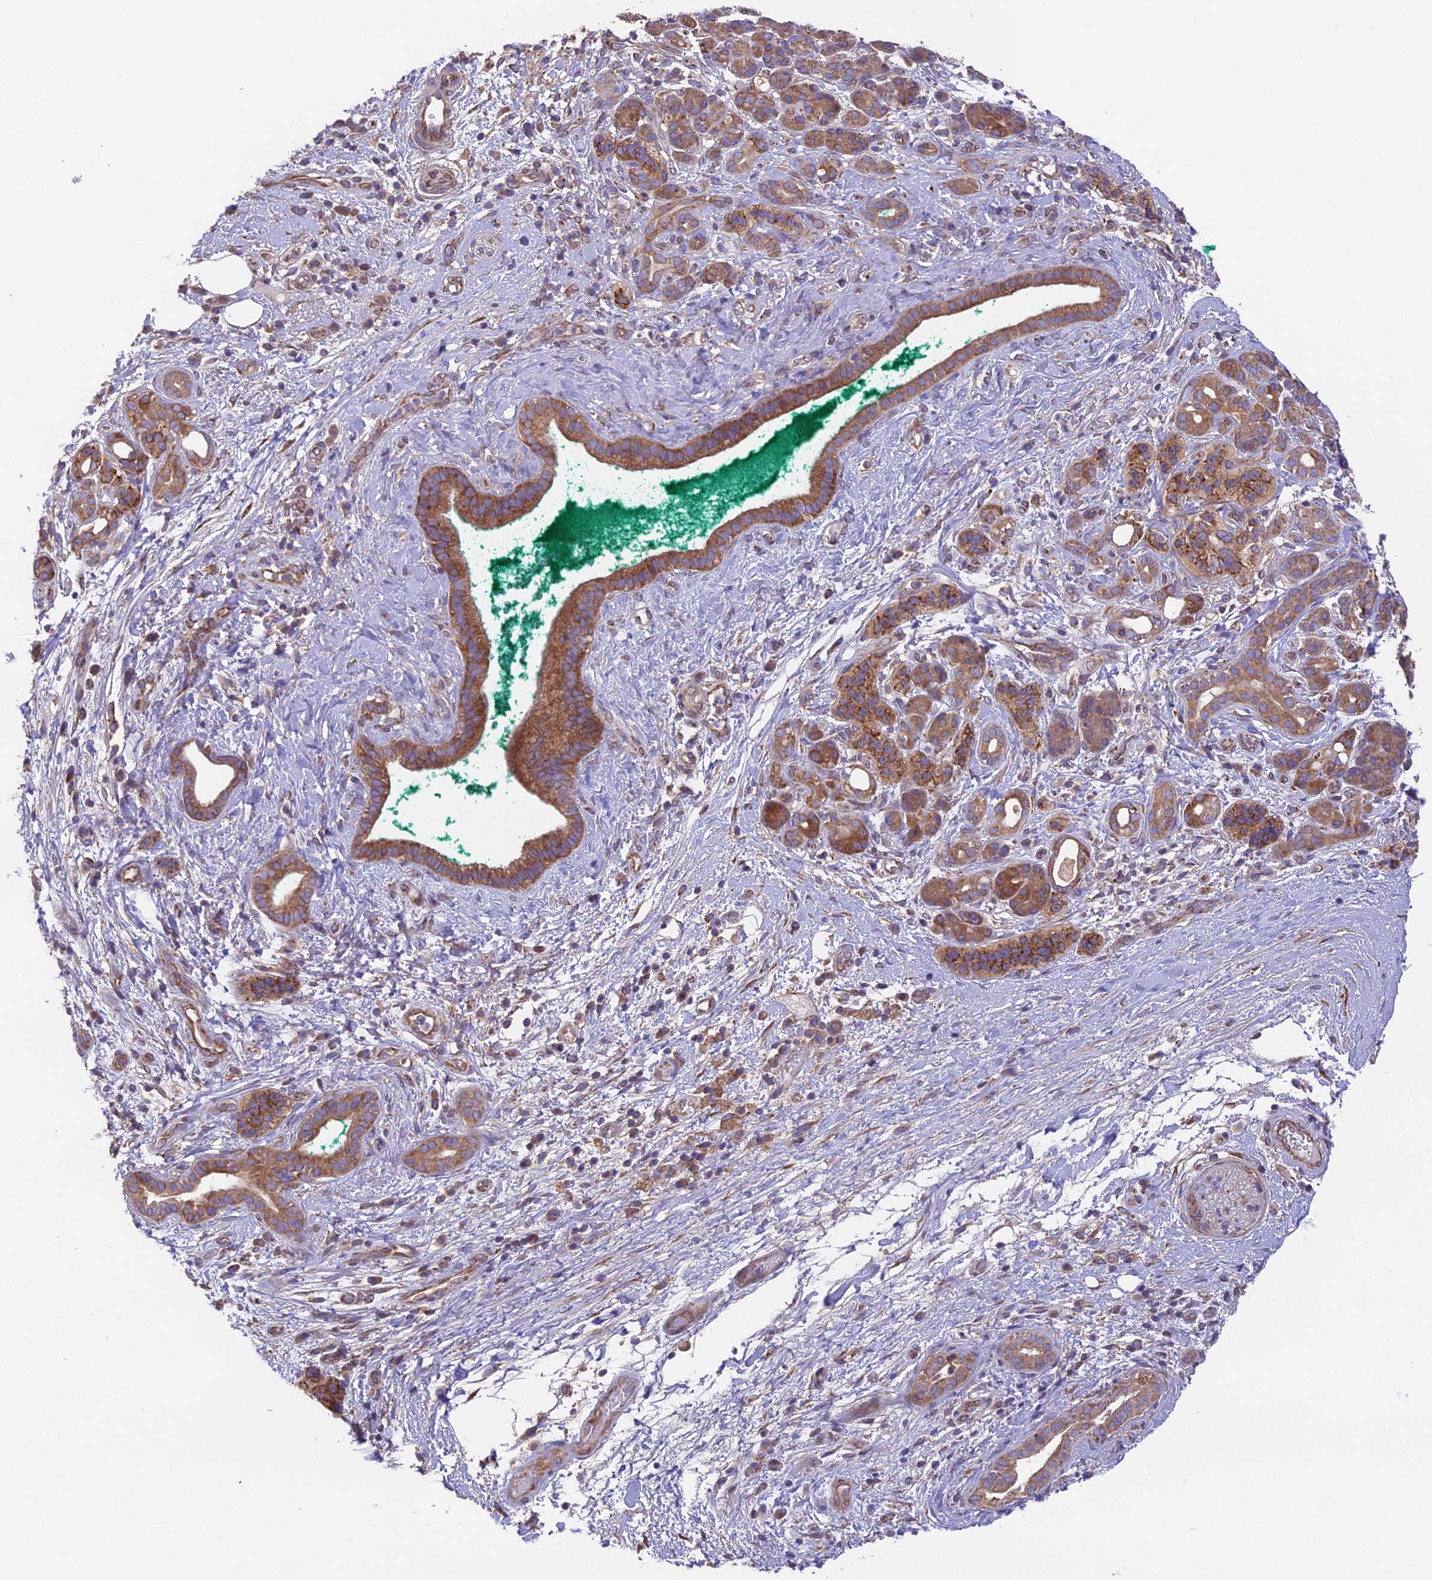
{"staining": {"intensity": "strong", "quantity": ">75%", "location": "cytoplasmic/membranous"}, "tissue": "pancreatic cancer", "cell_type": "Tumor cells", "image_type": "cancer", "snomed": [{"axis": "morphology", "description": "Adenocarcinoma, NOS"}, {"axis": "topography", "description": "Pancreas"}], "caption": "Immunohistochemical staining of human adenocarcinoma (pancreatic) shows strong cytoplasmic/membranous protein positivity in about >75% of tumor cells.", "gene": "BLOC1S4", "patient": {"sex": "male", "age": 78}}